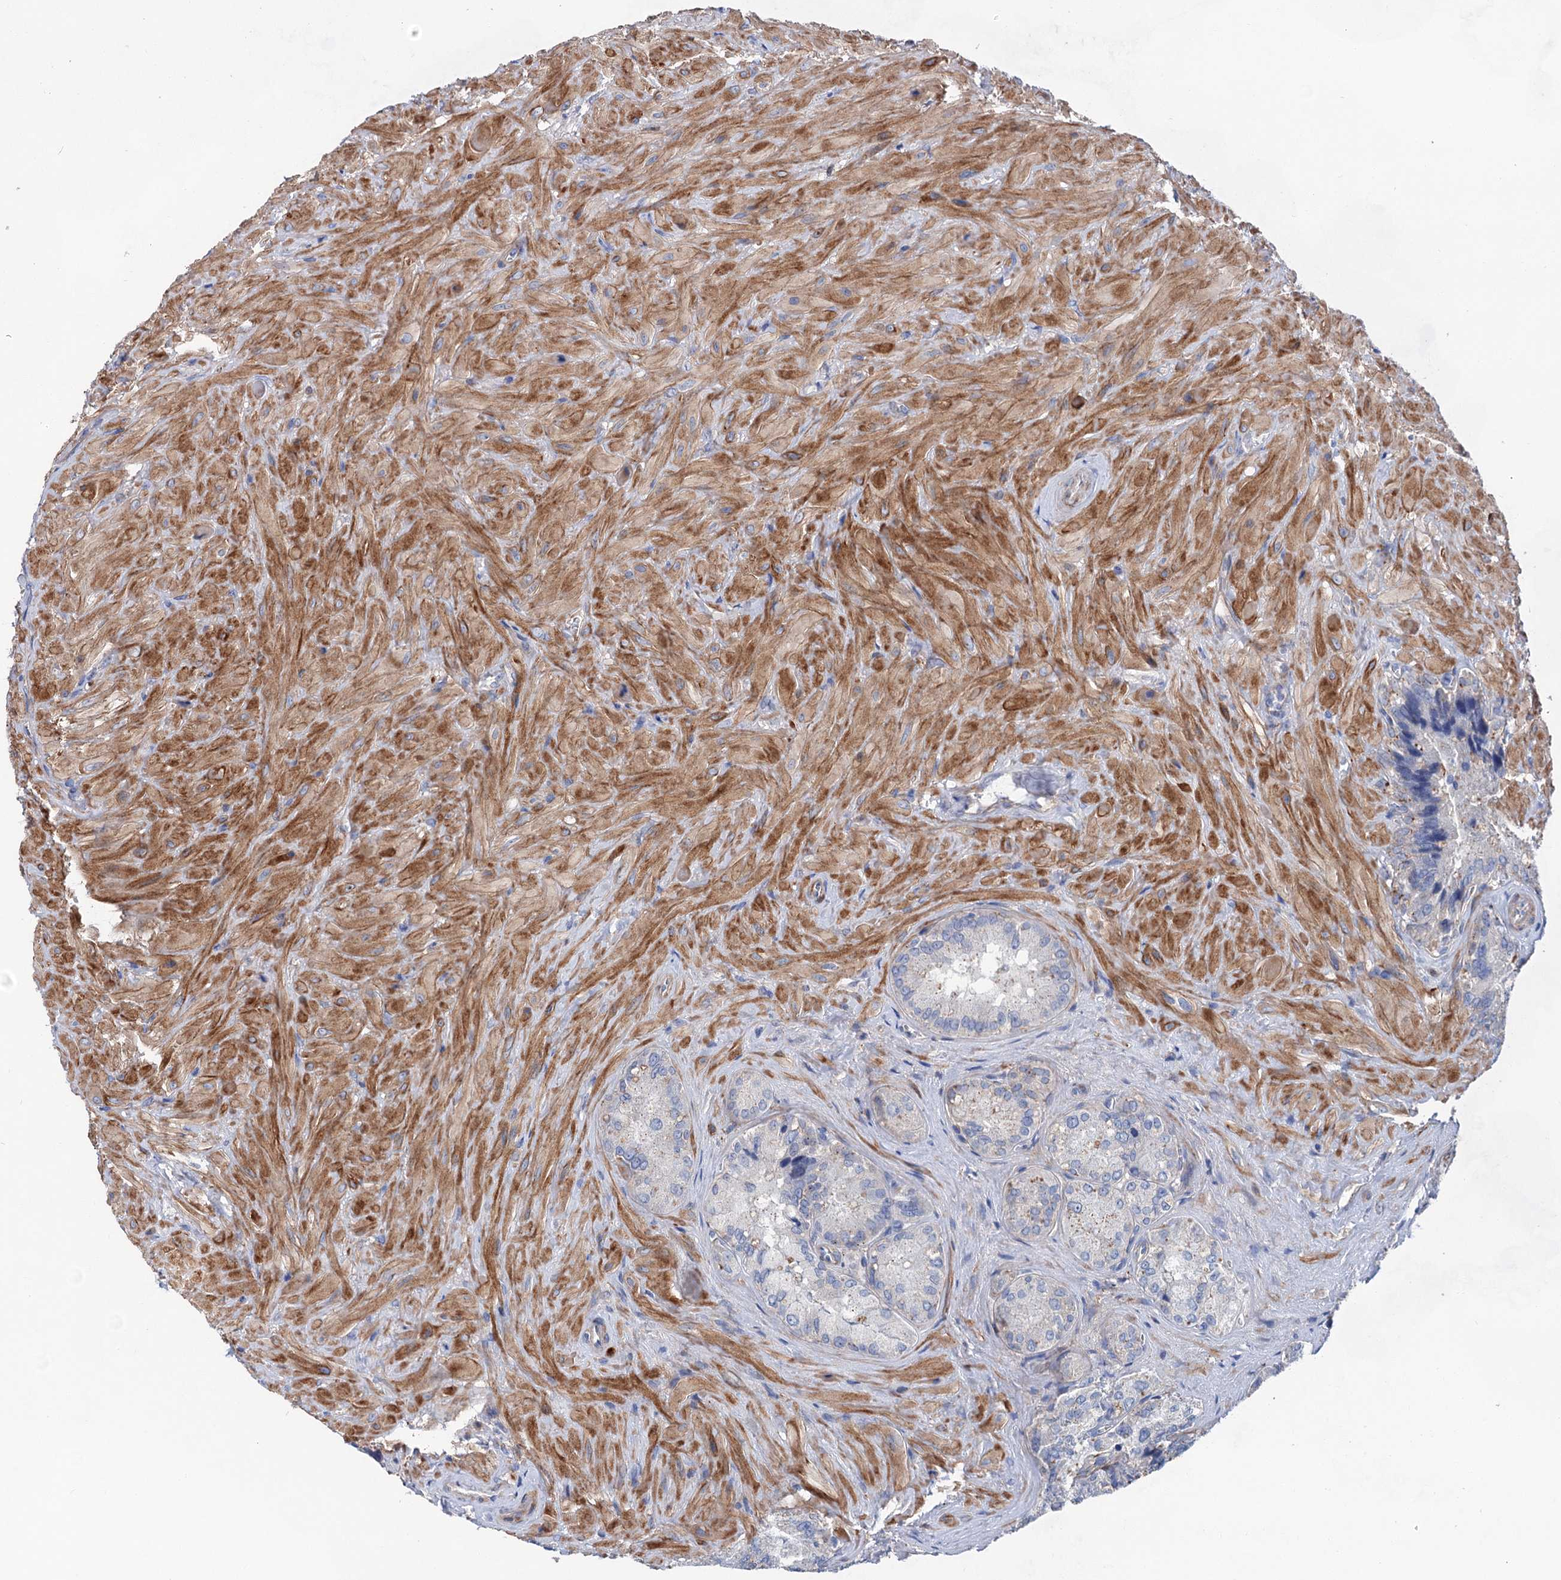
{"staining": {"intensity": "negative", "quantity": "none", "location": "none"}, "tissue": "seminal vesicle", "cell_type": "Glandular cells", "image_type": "normal", "snomed": [{"axis": "morphology", "description": "Normal tissue, NOS"}, {"axis": "topography", "description": "Seminal veicle"}], "caption": "Histopathology image shows no protein expression in glandular cells of benign seminal vesicle. (DAB immunohistochemistry visualized using brightfield microscopy, high magnification).", "gene": "GPR155", "patient": {"sex": "male", "age": 62}}